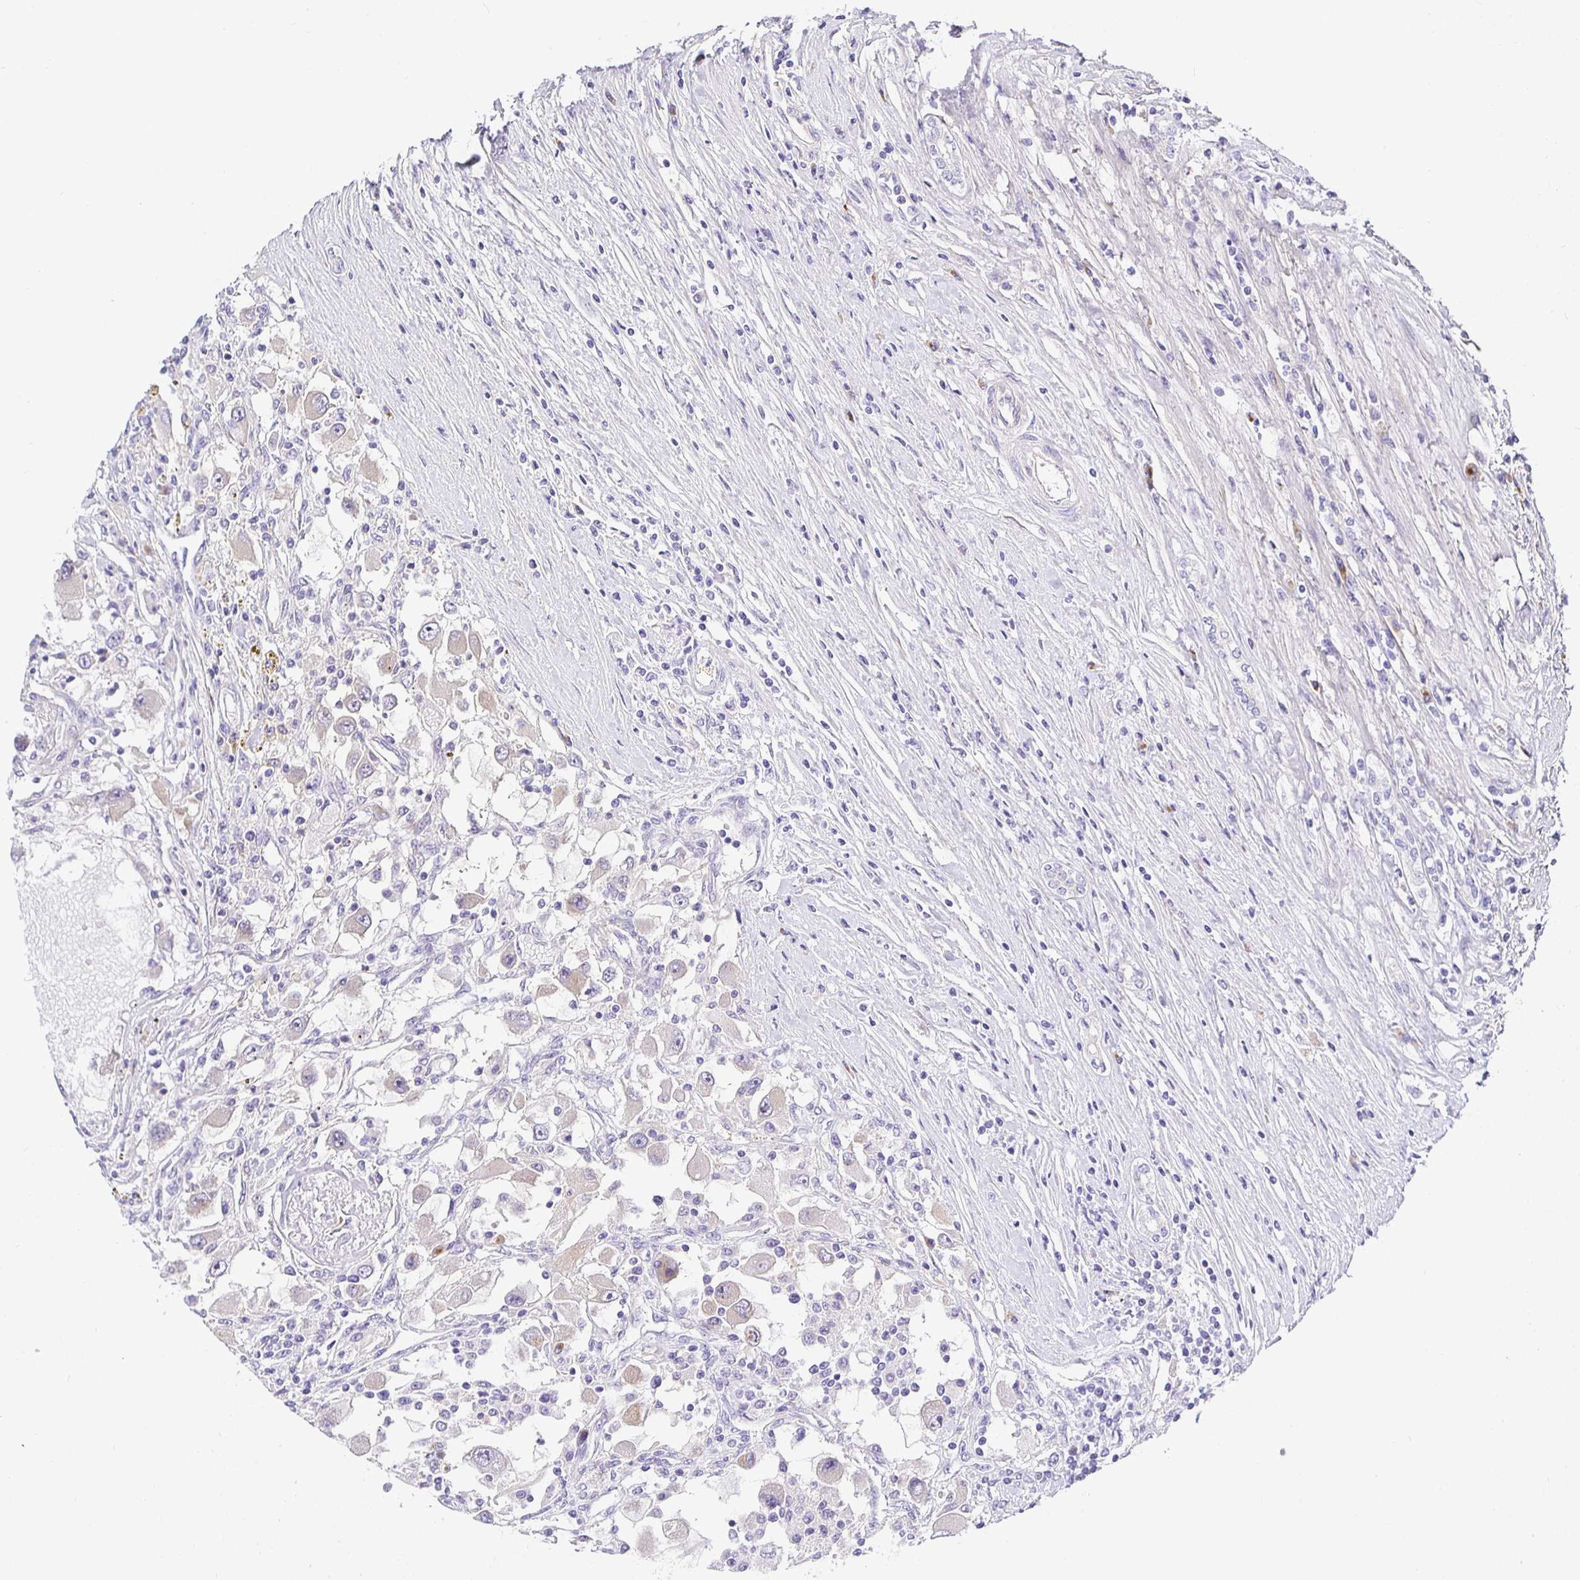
{"staining": {"intensity": "negative", "quantity": "none", "location": "none"}, "tissue": "renal cancer", "cell_type": "Tumor cells", "image_type": "cancer", "snomed": [{"axis": "morphology", "description": "Adenocarcinoma, NOS"}, {"axis": "topography", "description": "Kidney"}], "caption": "An immunohistochemistry (IHC) histopathology image of renal cancer (adenocarcinoma) is shown. There is no staining in tumor cells of renal cancer (adenocarcinoma).", "gene": "OPALIN", "patient": {"sex": "female", "age": 67}}